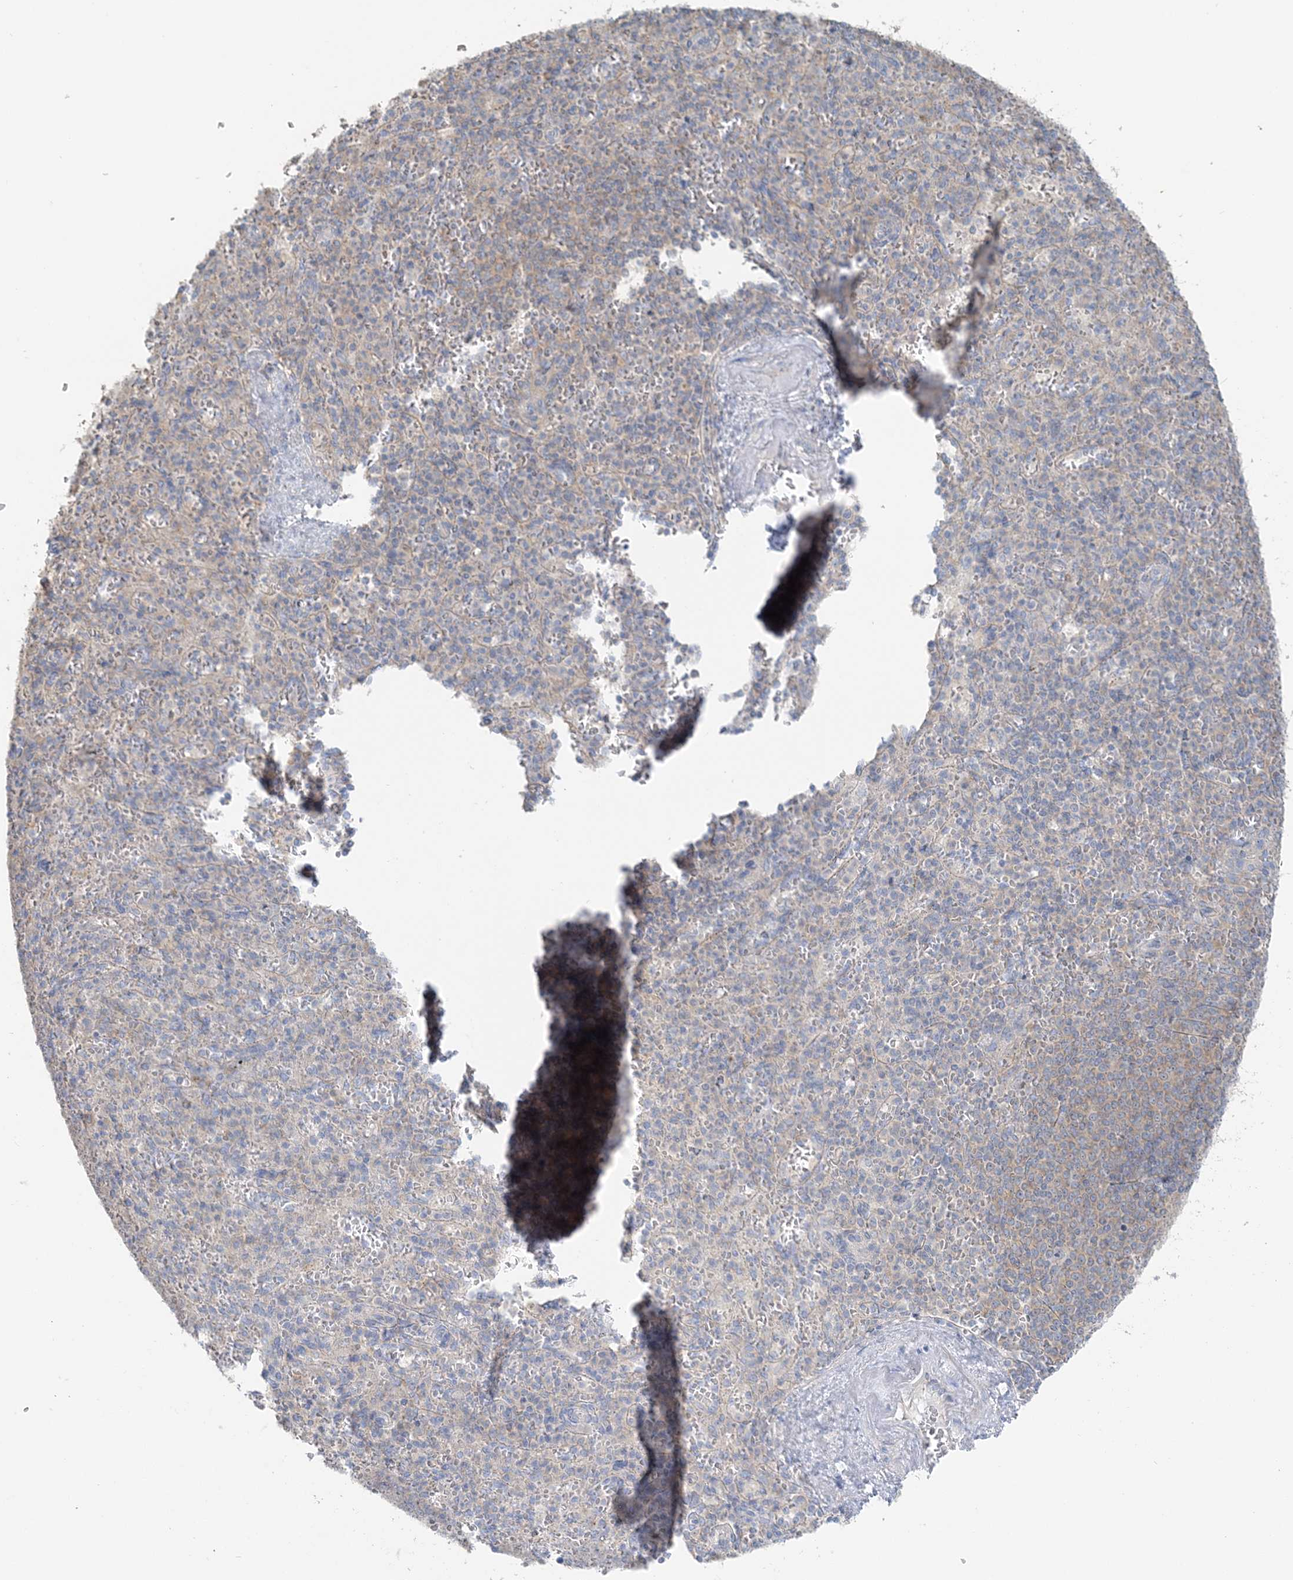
{"staining": {"intensity": "negative", "quantity": "none", "location": "none"}, "tissue": "spleen", "cell_type": "Cells in red pulp", "image_type": "normal", "snomed": [{"axis": "morphology", "description": "Normal tissue, NOS"}, {"axis": "topography", "description": "Spleen"}], "caption": "High power microscopy photomicrograph of an immunohistochemistry (IHC) histopathology image of normal spleen, revealing no significant positivity in cells in red pulp.", "gene": "TBC1D5", "patient": {"sex": "female", "age": 74}}